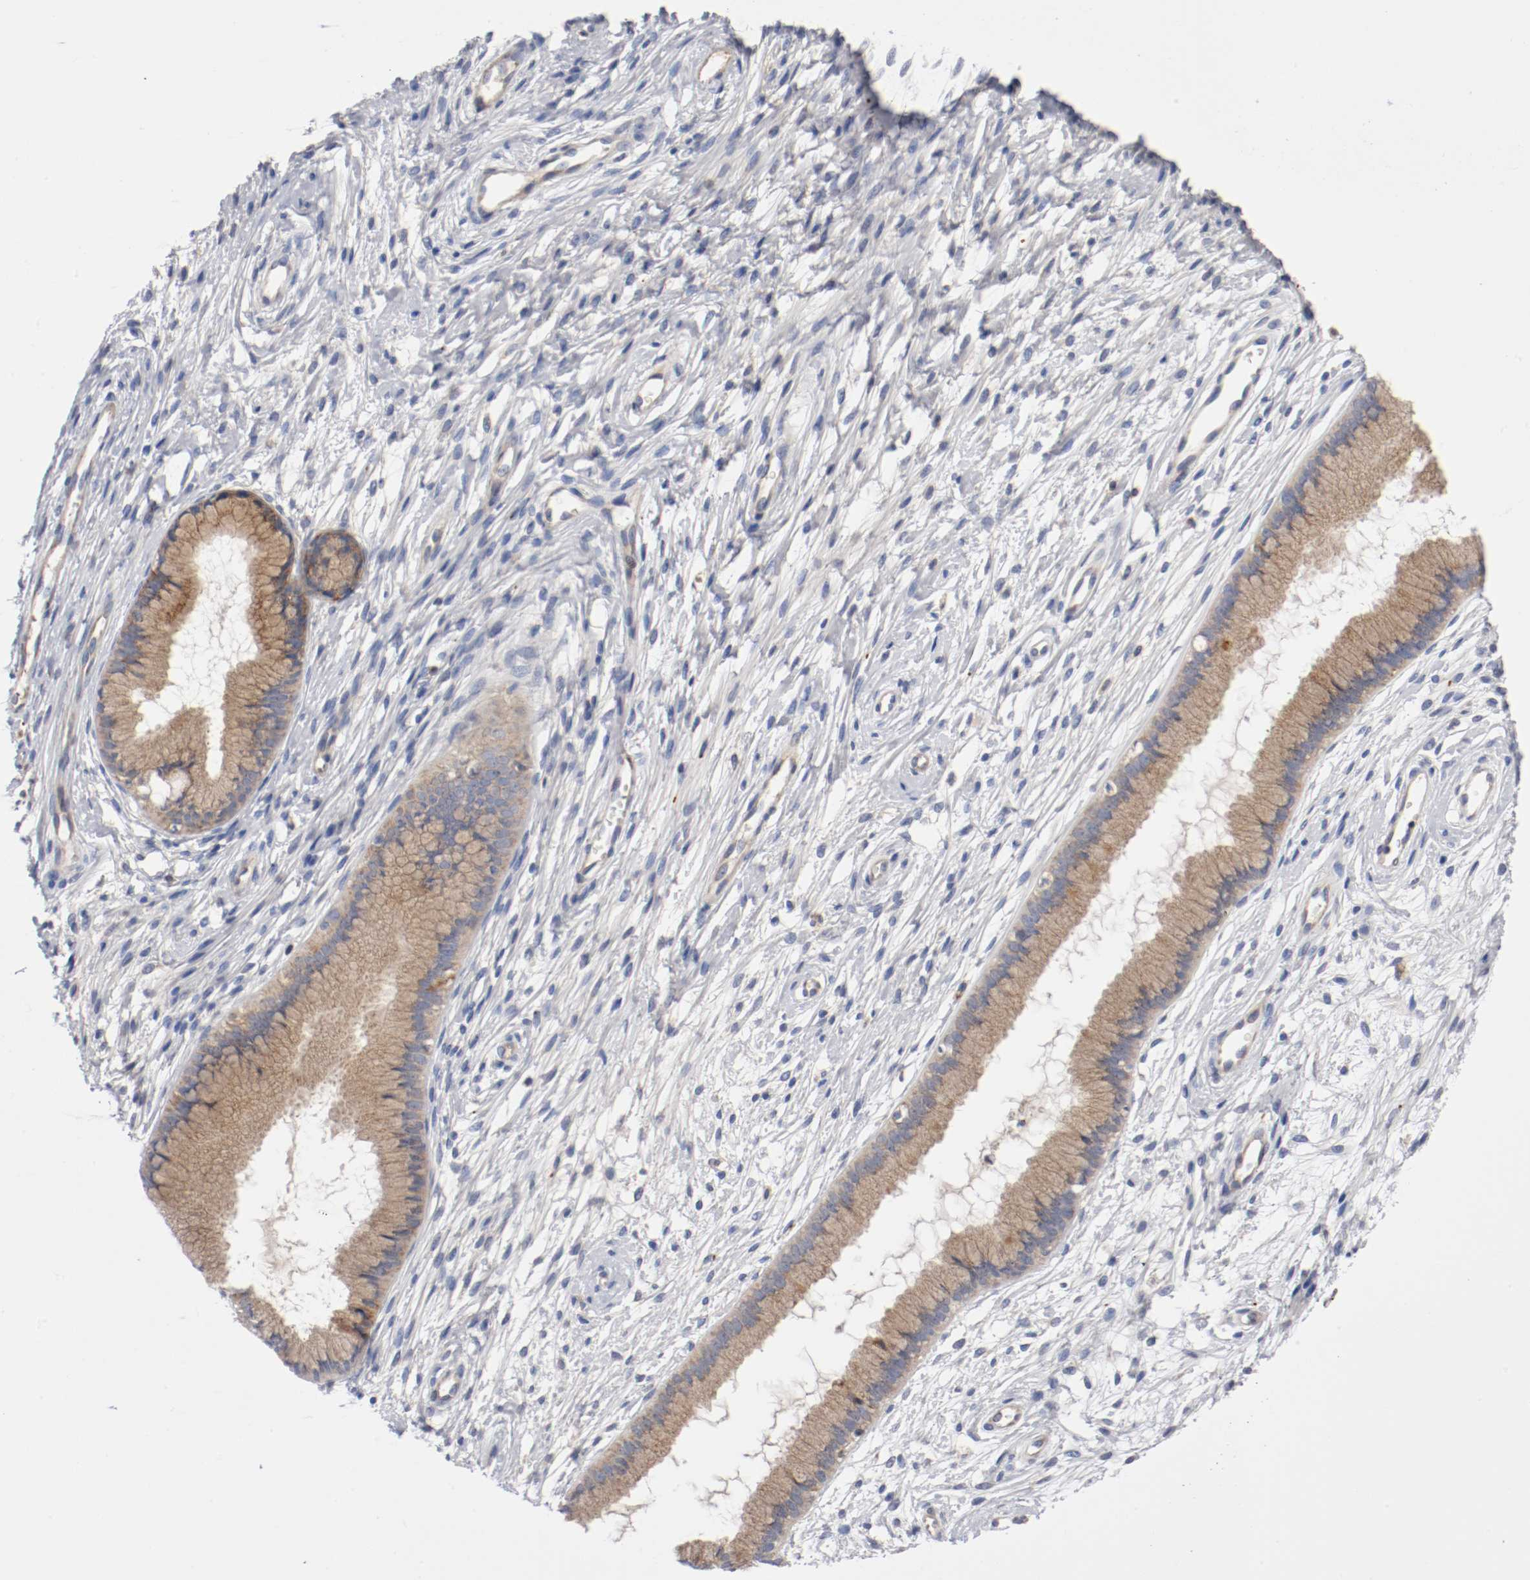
{"staining": {"intensity": "moderate", "quantity": ">75%", "location": "cytoplasmic/membranous"}, "tissue": "cervix", "cell_type": "Glandular cells", "image_type": "normal", "snomed": [{"axis": "morphology", "description": "Normal tissue, NOS"}, {"axis": "topography", "description": "Cervix"}], "caption": "Immunohistochemical staining of normal cervix demonstrates medium levels of moderate cytoplasmic/membranous positivity in approximately >75% of glandular cells. The staining was performed using DAB, with brown indicating positive protein expression. Nuclei are stained blue with hematoxylin.", "gene": "PCSK6", "patient": {"sex": "female", "age": 39}}